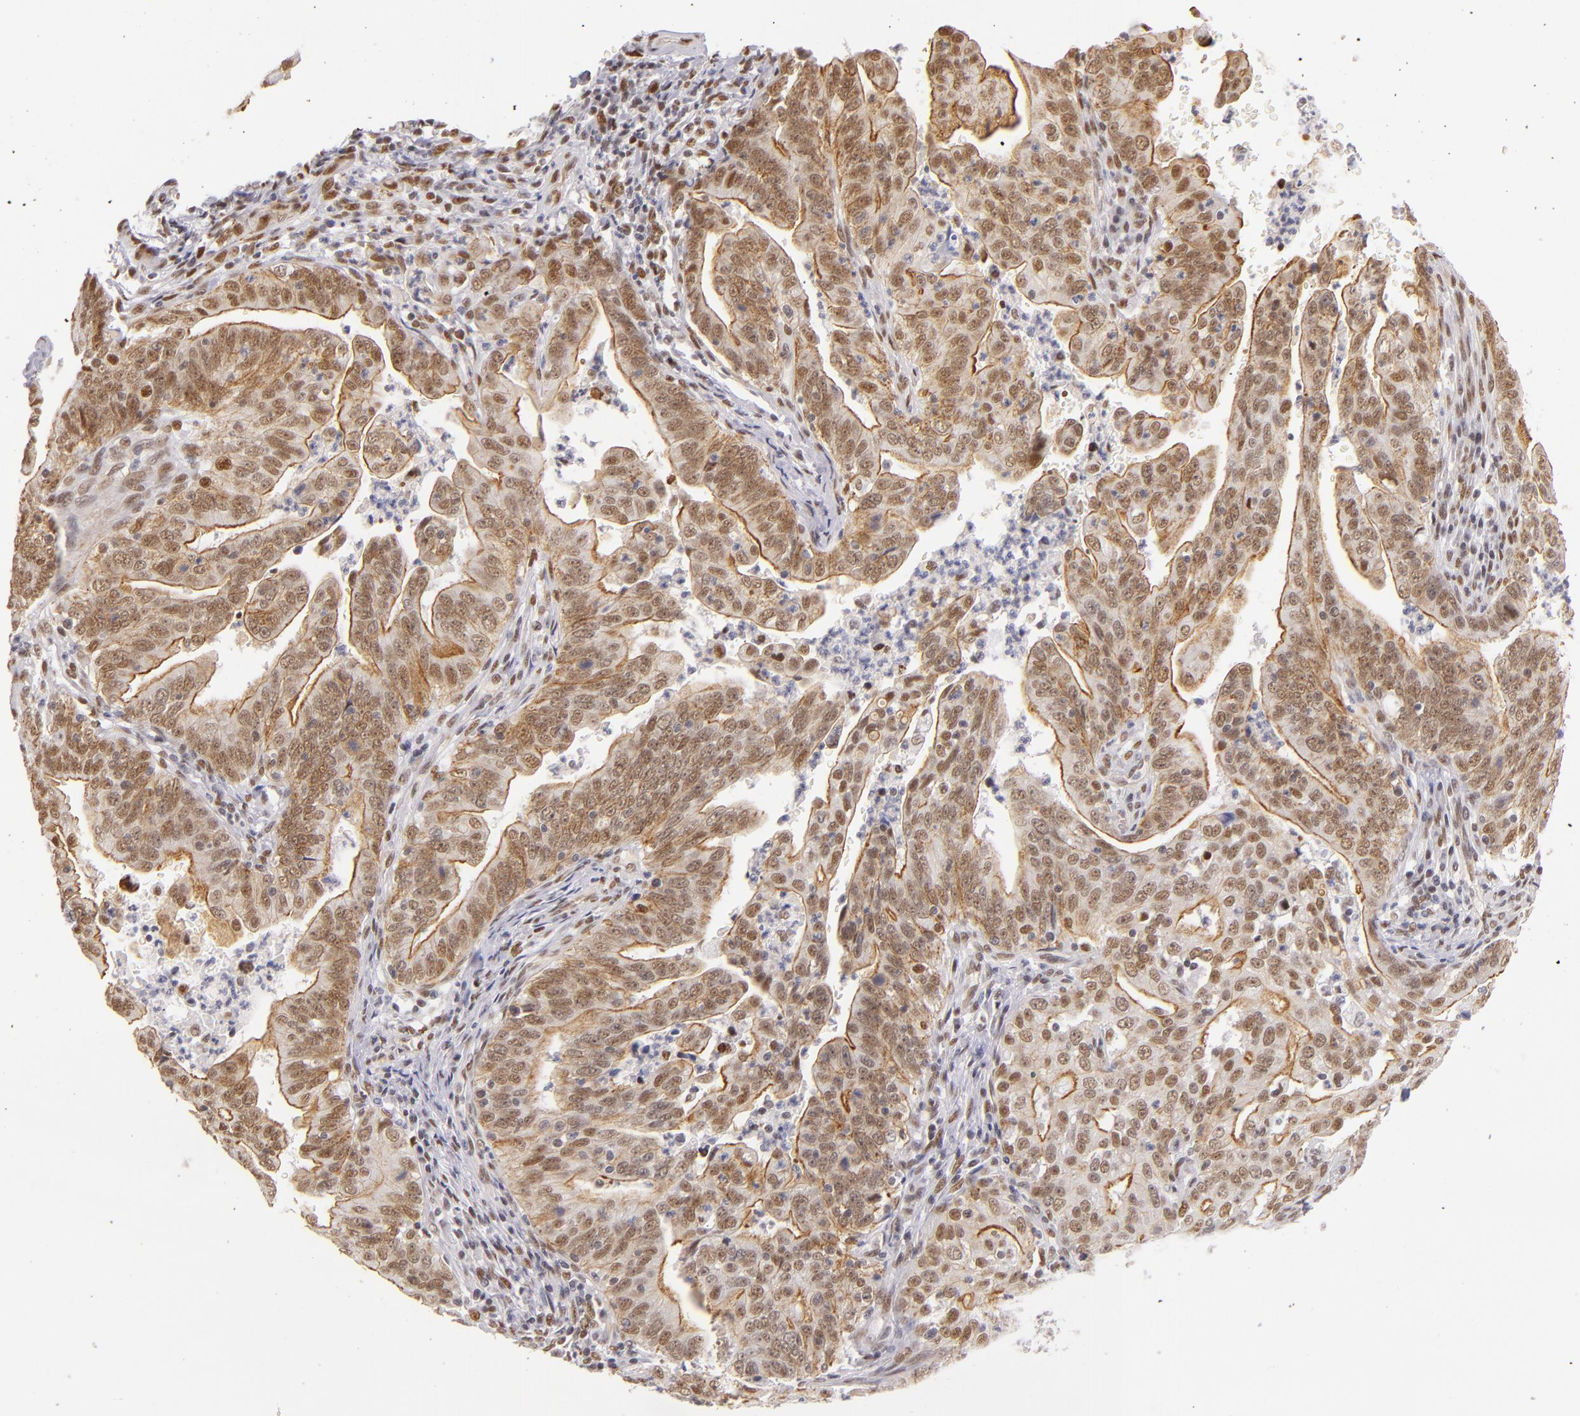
{"staining": {"intensity": "moderate", "quantity": ">75%", "location": "nuclear"}, "tissue": "stomach cancer", "cell_type": "Tumor cells", "image_type": "cancer", "snomed": [{"axis": "morphology", "description": "Adenocarcinoma, NOS"}, {"axis": "topography", "description": "Stomach, upper"}], "caption": "The image displays staining of stomach cancer (adenocarcinoma), revealing moderate nuclear protein staining (brown color) within tumor cells.", "gene": "NCOR2", "patient": {"sex": "female", "age": 50}}